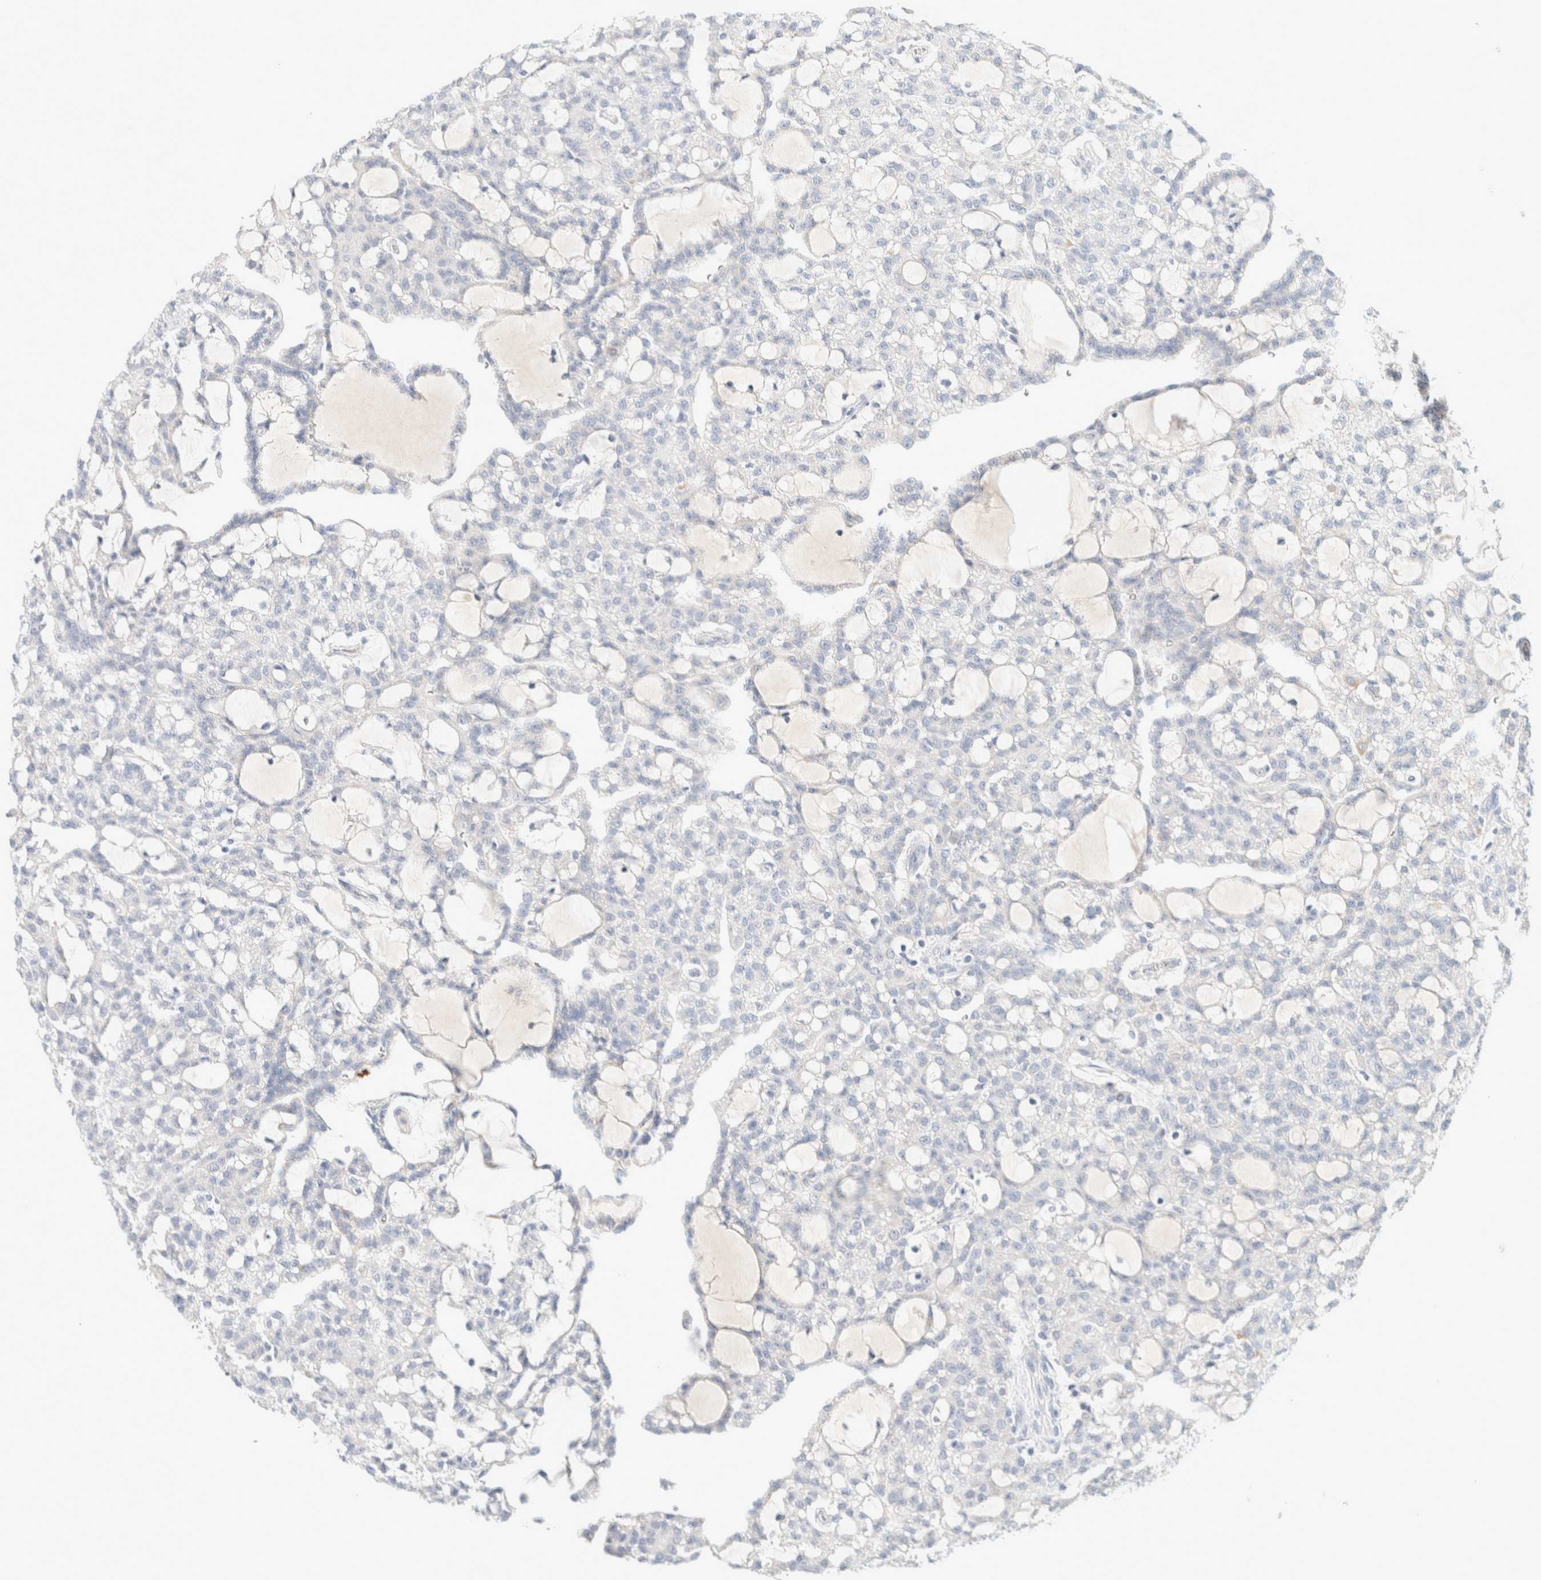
{"staining": {"intensity": "negative", "quantity": "none", "location": "none"}, "tissue": "renal cancer", "cell_type": "Tumor cells", "image_type": "cancer", "snomed": [{"axis": "morphology", "description": "Adenocarcinoma, NOS"}, {"axis": "topography", "description": "Kidney"}], "caption": "Protein analysis of renal adenocarcinoma displays no significant positivity in tumor cells. The staining is performed using DAB brown chromogen with nuclei counter-stained in using hematoxylin.", "gene": "HEXD", "patient": {"sex": "male", "age": 63}}